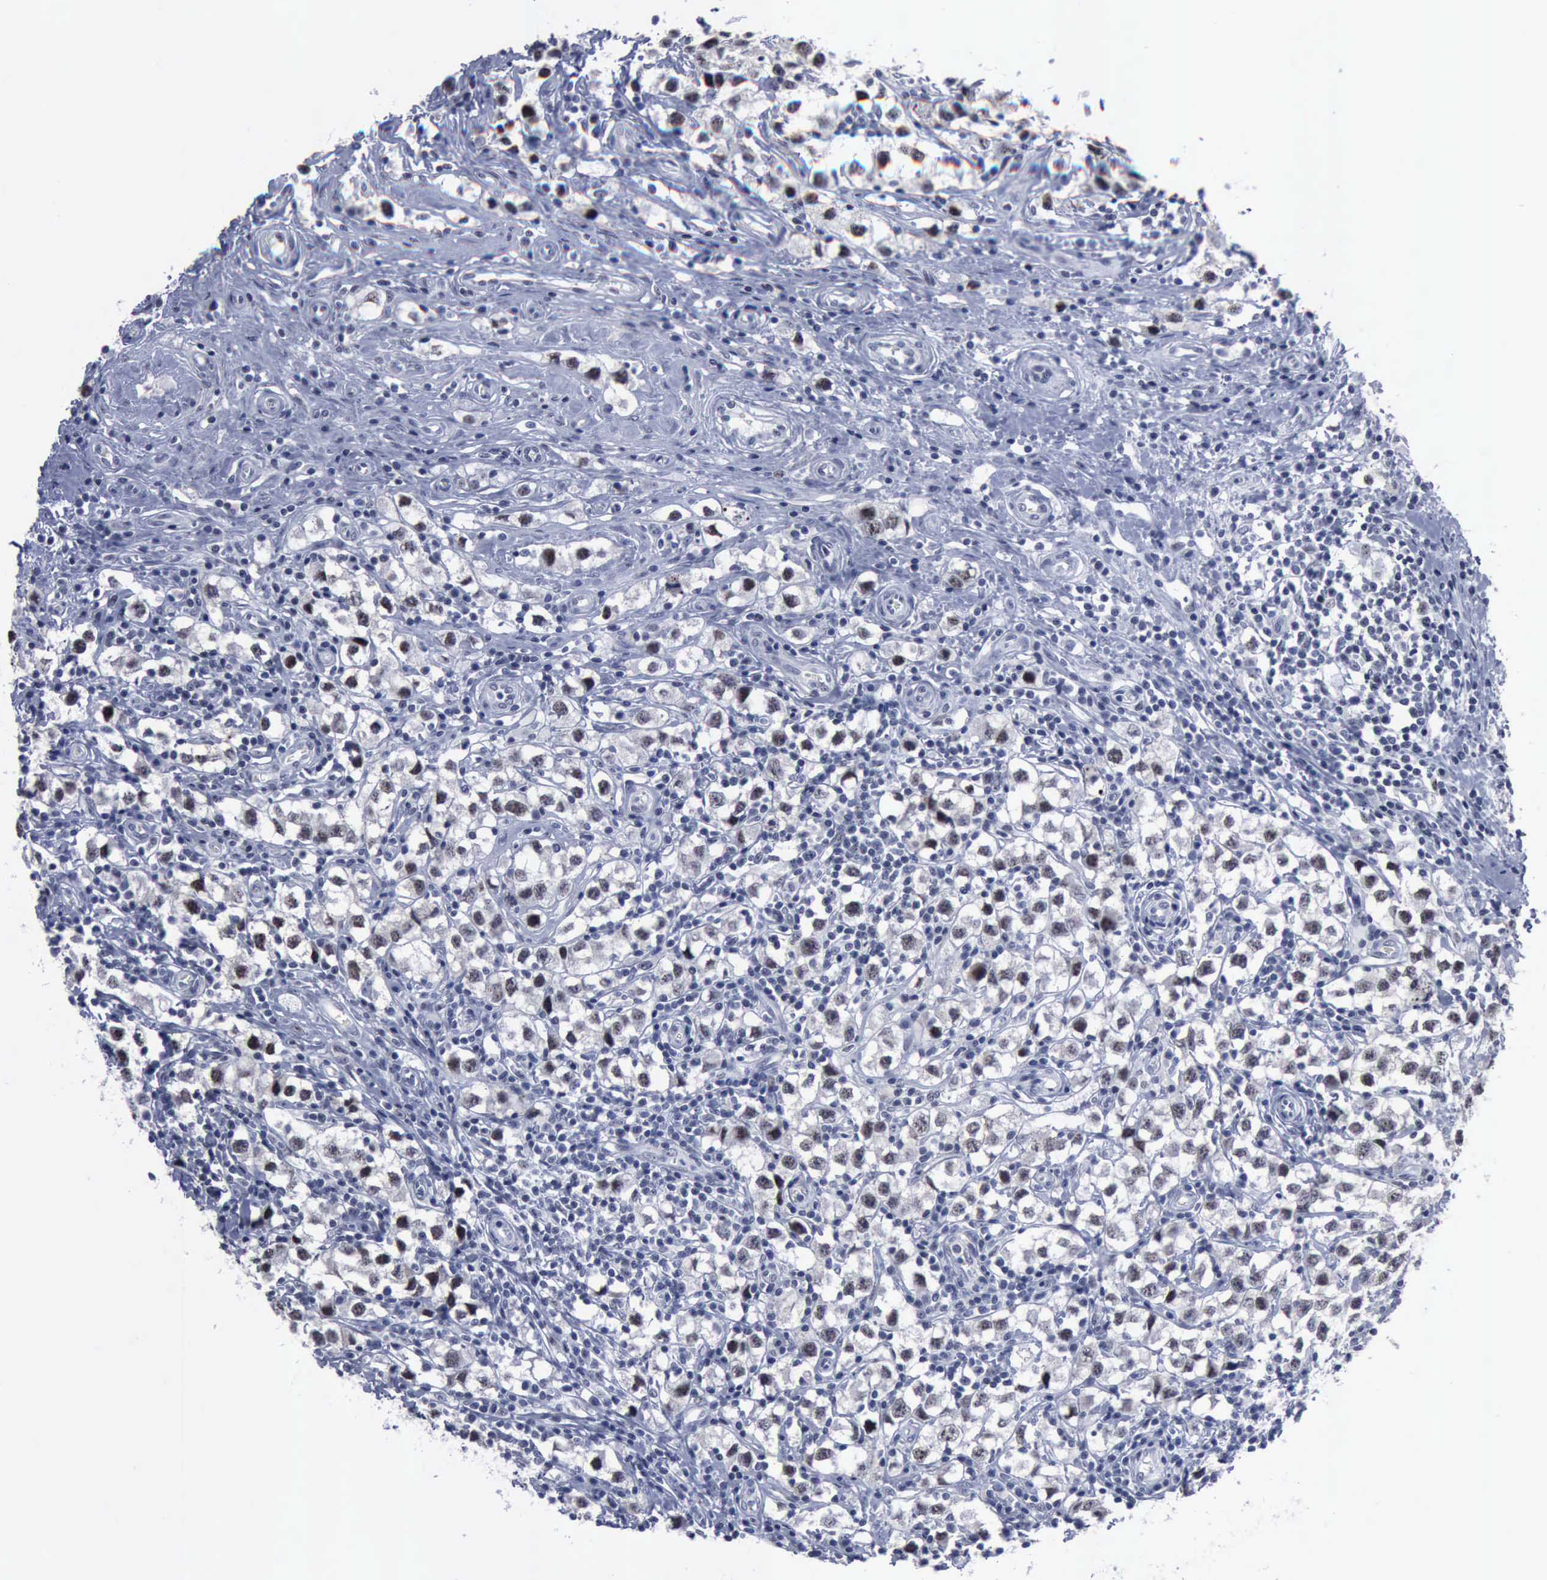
{"staining": {"intensity": "weak", "quantity": "25%-75%", "location": "nuclear"}, "tissue": "testis cancer", "cell_type": "Tumor cells", "image_type": "cancer", "snomed": [{"axis": "morphology", "description": "Seminoma, NOS"}, {"axis": "topography", "description": "Testis"}], "caption": "Weak nuclear protein staining is appreciated in about 25%-75% of tumor cells in testis cancer.", "gene": "BRD1", "patient": {"sex": "male", "age": 35}}